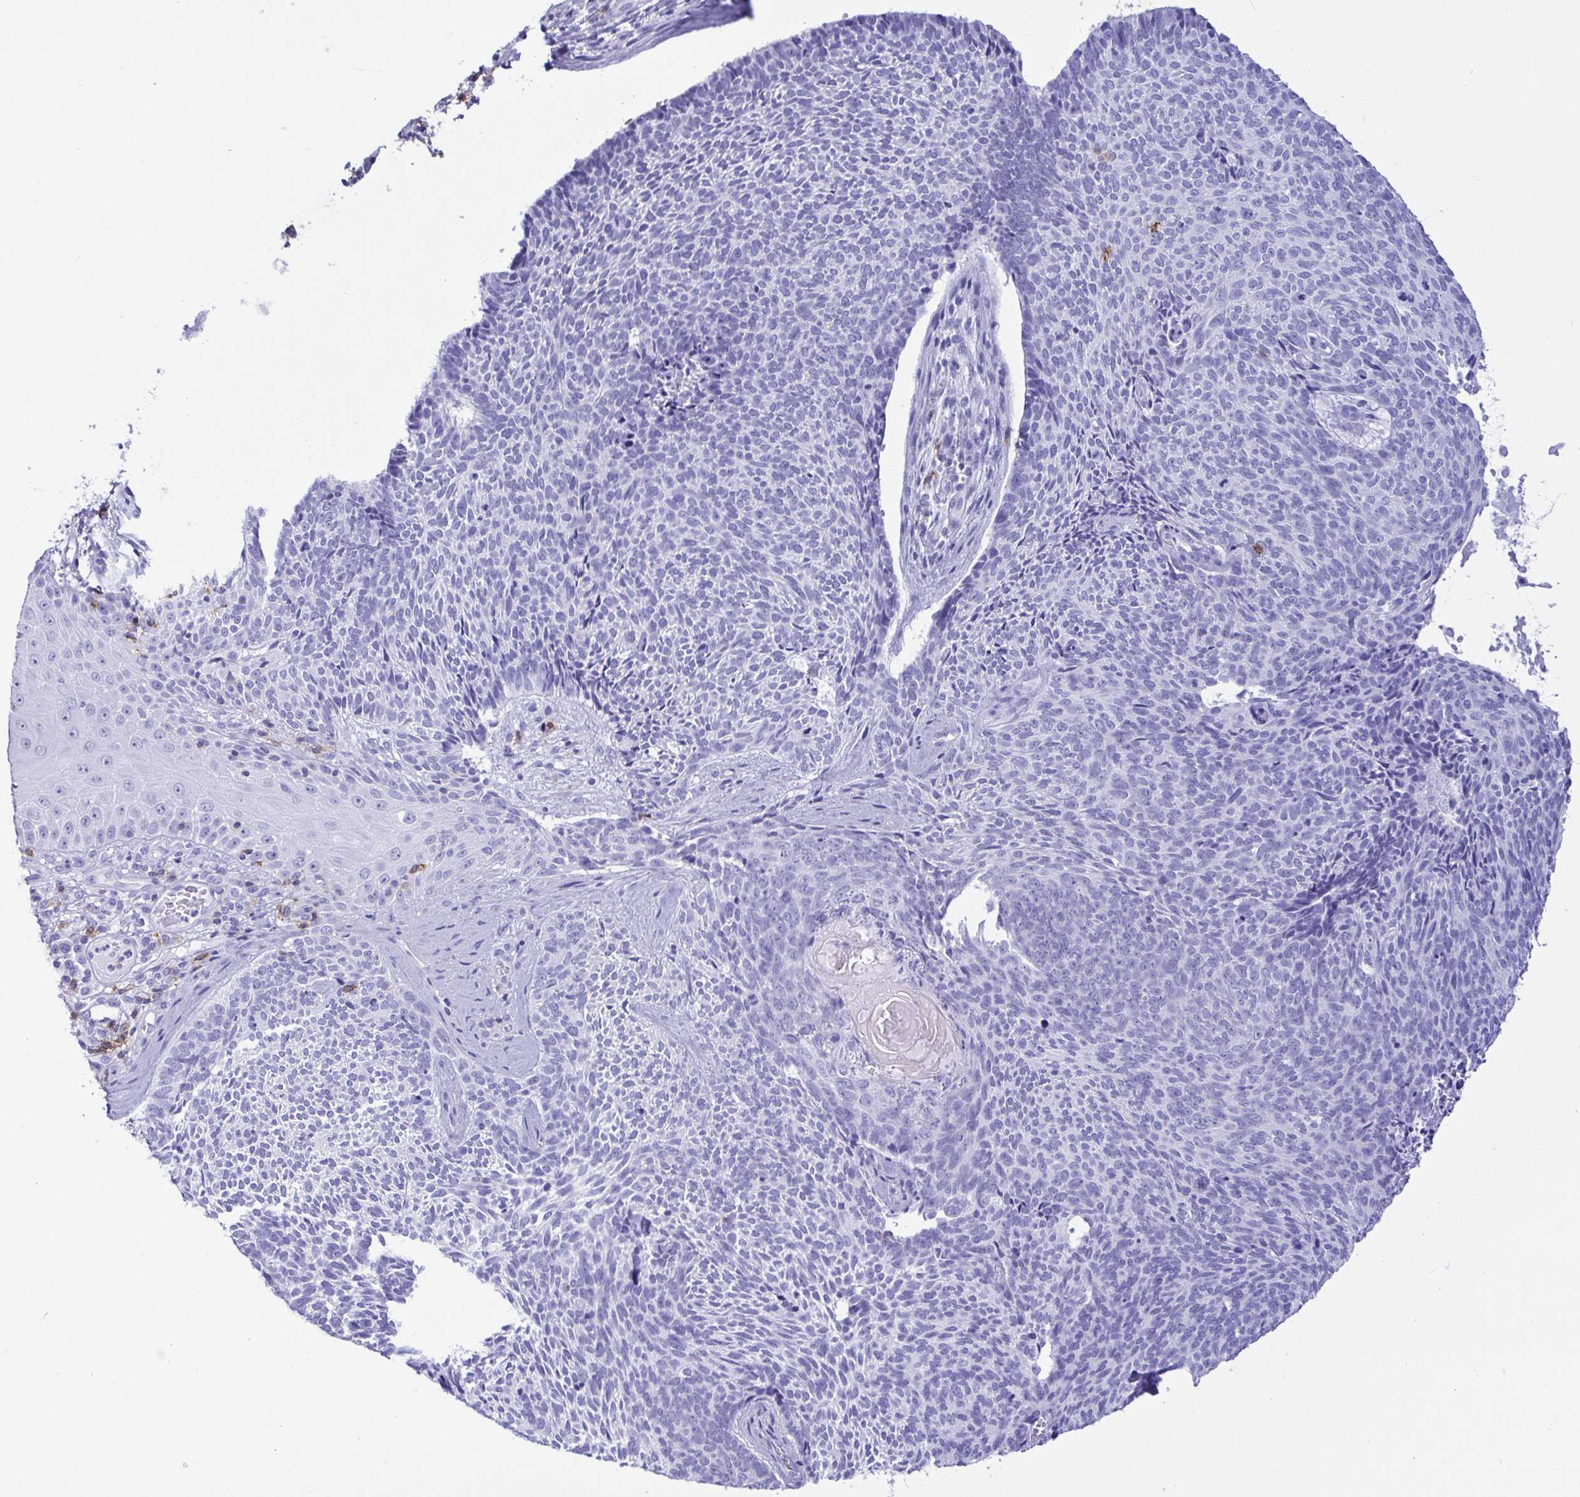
{"staining": {"intensity": "negative", "quantity": "none", "location": "none"}, "tissue": "skin cancer", "cell_type": "Tumor cells", "image_type": "cancer", "snomed": [{"axis": "morphology", "description": "Basal cell carcinoma"}, {"axis": "topography", "description": "Skin"}], "caption": "This is an IHC photomicrograph of skin basal cell carcinoma. There is no positivity in tumor cells.", "gene": "CD5", "patient": {"sex": "female", "age": 80}}